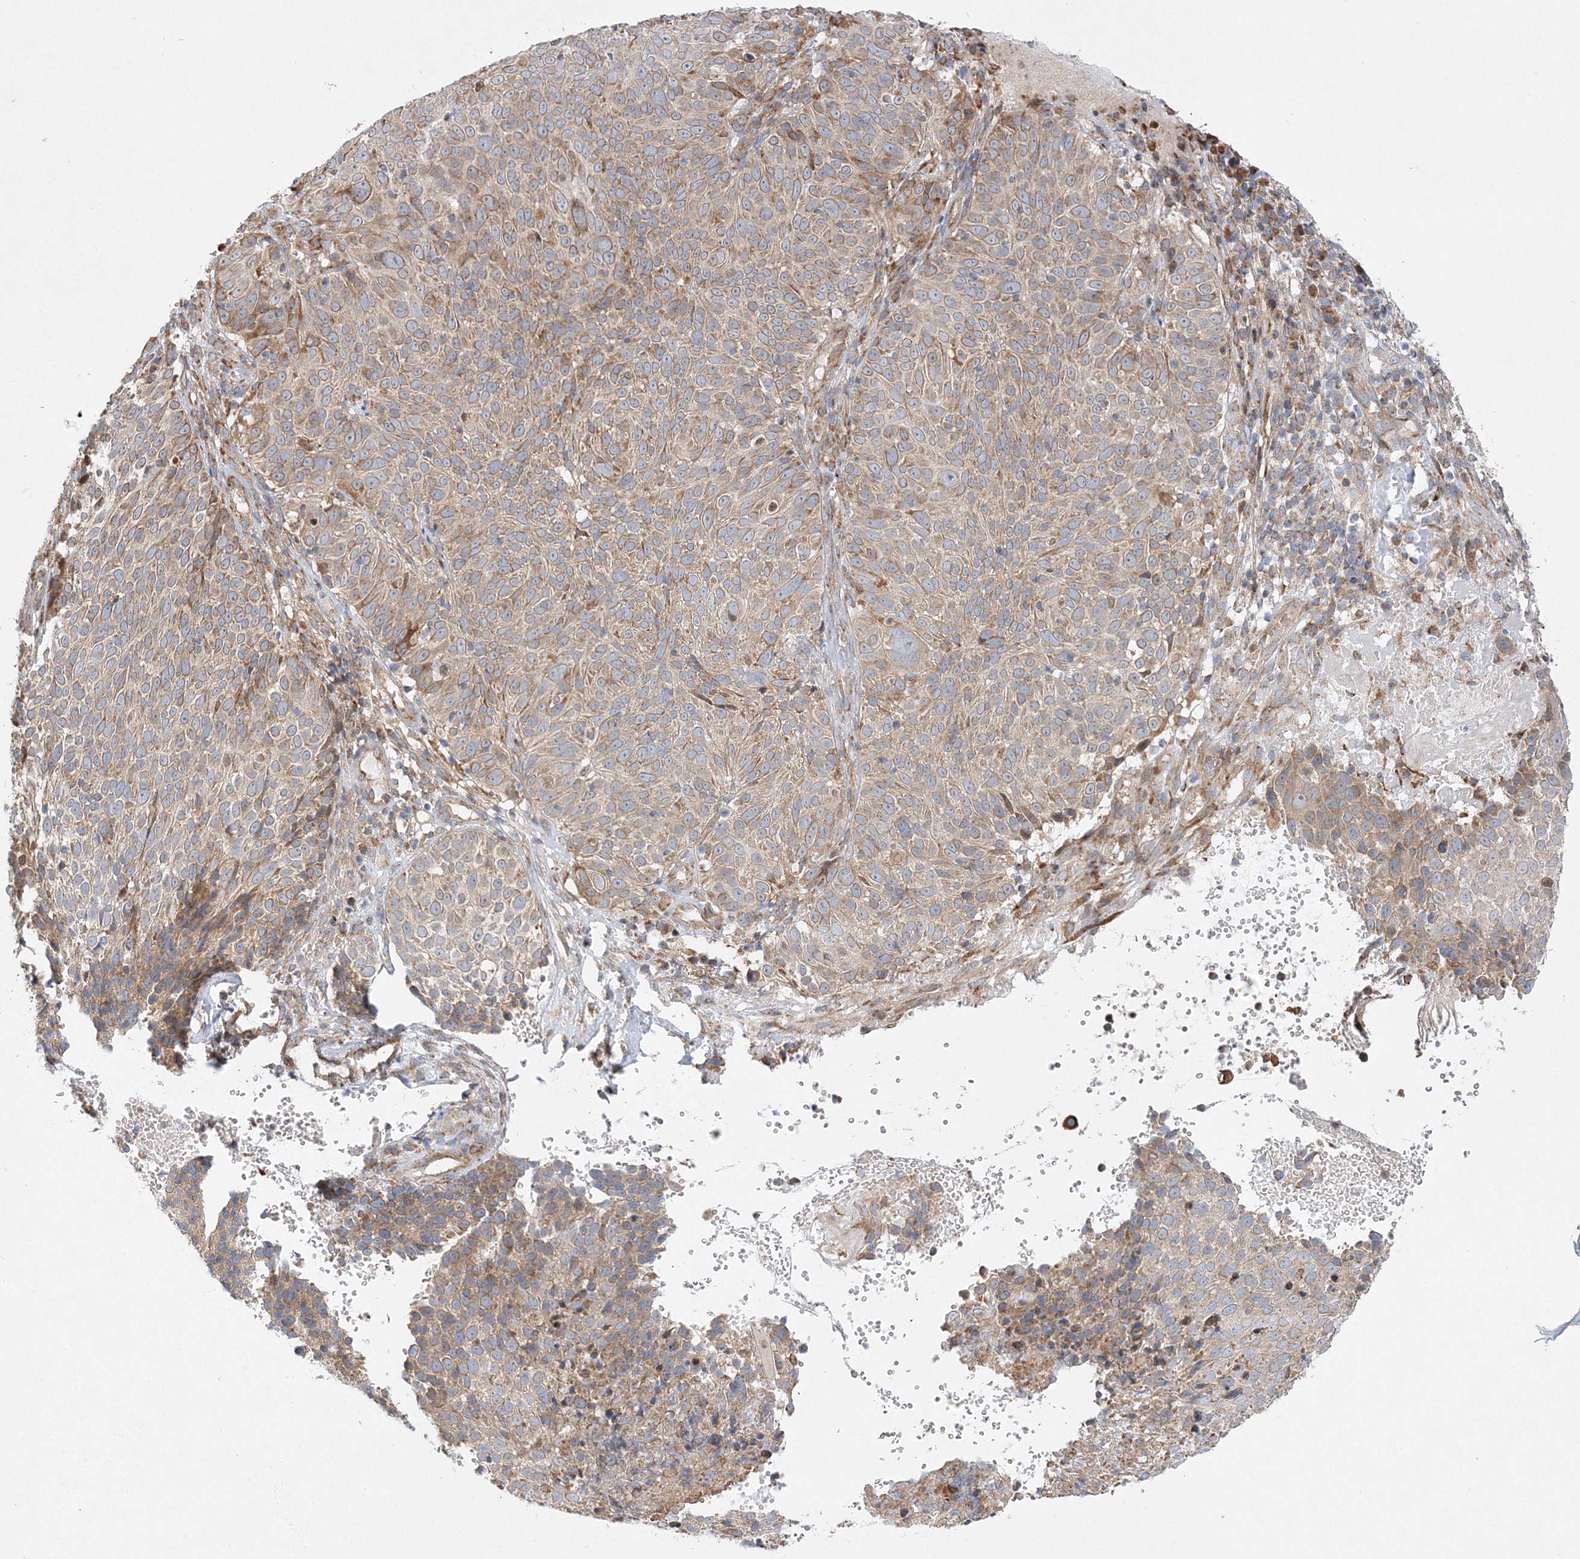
{"staining": {"intensity": "weak", "quantity": ">75%", "location": "cytoplasmic/membranous"}, "tissue": "cervical cancer", "cell_type": "Tumor cells", "image_type": "cancer", "snomed": [{"axis": "morphology", "description": "Squamous cell carcinoma, NOS"}, {"axis": "topography", "description": "Cervix"}], "caption": "Cervical cancer was stained to show a protein in brown. There is low levels of weak cytoplasmic/membranous positivity in about >75% of tumor cells. The protein of interest is stained brown, and the nuclei are stained in blue (DAB IHC with brightfield microscopy, high magnification).", "gene": "ZFYVE16", "patient": {"sex": "female", "age": 74}}